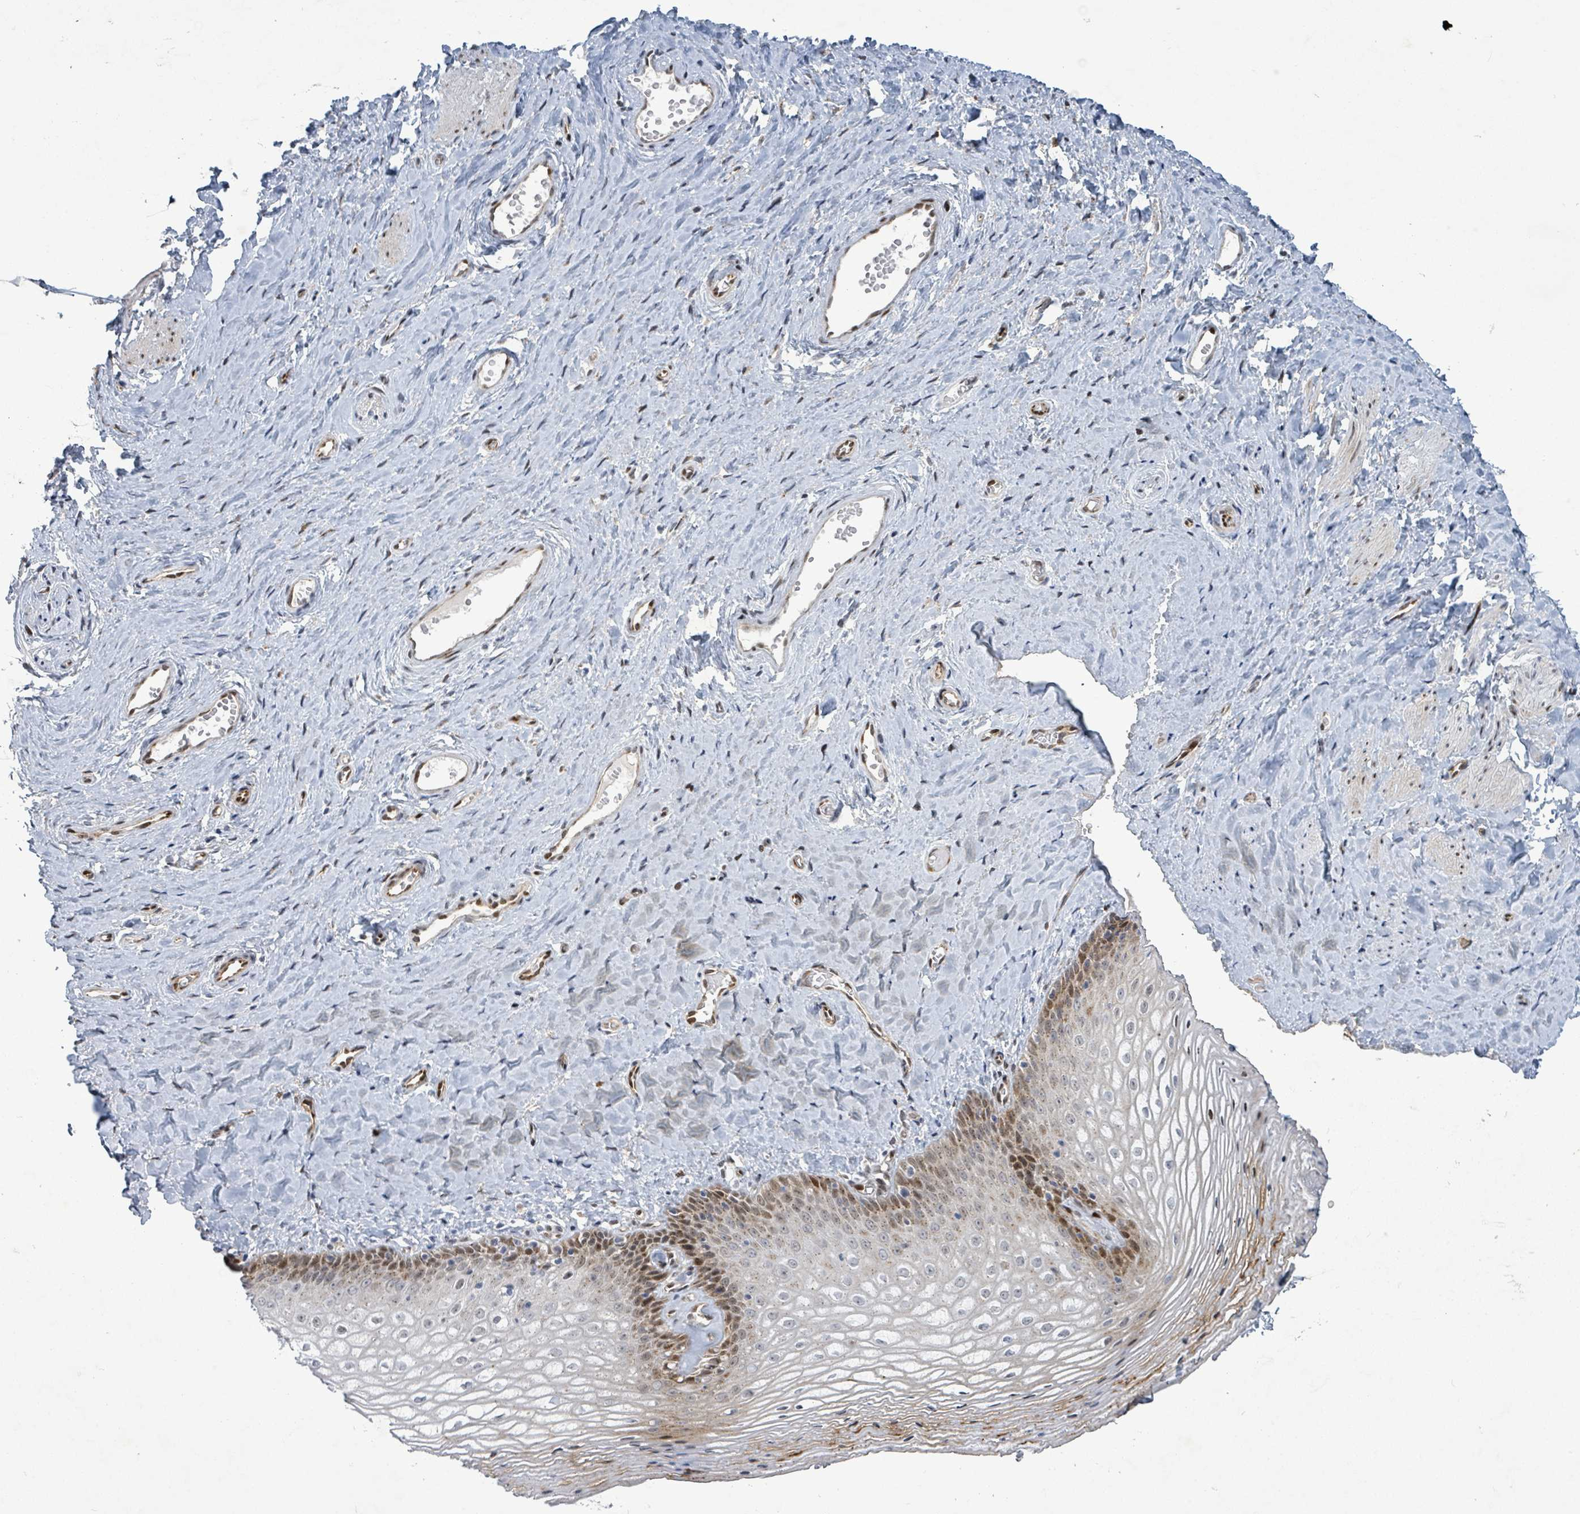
{"staining": {"intensity": "moderate", "quantity": "<25%", "location": "cytoplasmic/membranous,nuclear"}, "tissue": "vagina", "cell_type": "Squamous epithelial cells", "image_type": "normal", "snomed": [{"axis": "morphology", "description": "Normal tissue, NOS"}, {"axis": "topography", "description": "Vagina"}], "caption": "Benign vagina displays moderate cytoplasmic/membranous,nuclear staining in about <25% of squamous epithelial cells.", "gene": "TUSC1", "patient": {"sex": "female", "age": 65}}